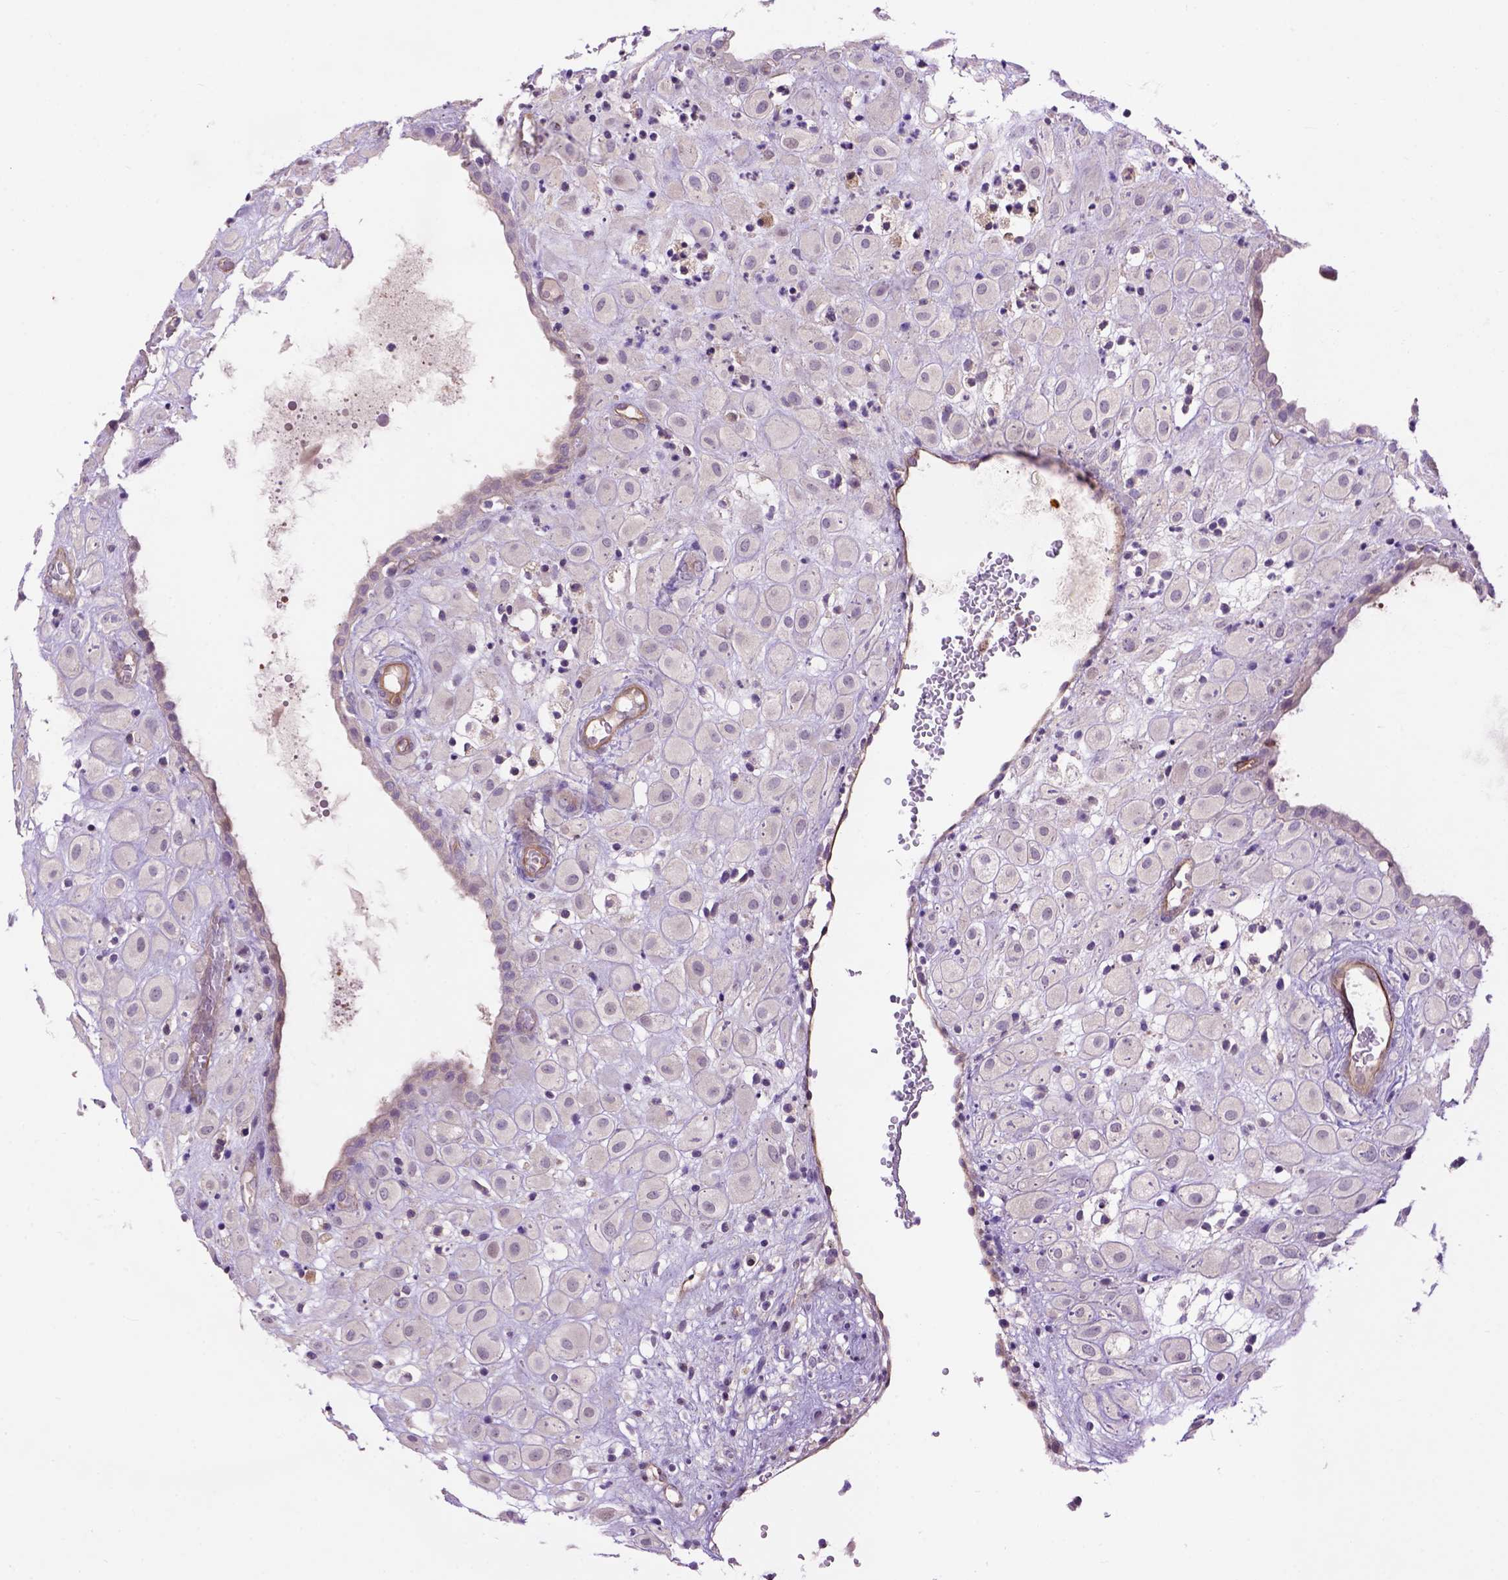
{"staining": {"intensity": "negative", "quantity": "none", "location": "none"}, "tissue": "placenta", "cell_type": "Decidual cells", "image_type": "normal", "snomed": [{"axis": "morphology", "description": "Normal tissue, NOS"}, {"axis": "topography", "description": "Placenta"}], "caption": "Histopathology image shows no protein expression in decidual cells of unremarkable placenta. (DAB (3,3'-diaminobenzidine) IHC, high magnification).", "gene": "CASKIN2", "patient": {"sex": "female", "age": 24}}